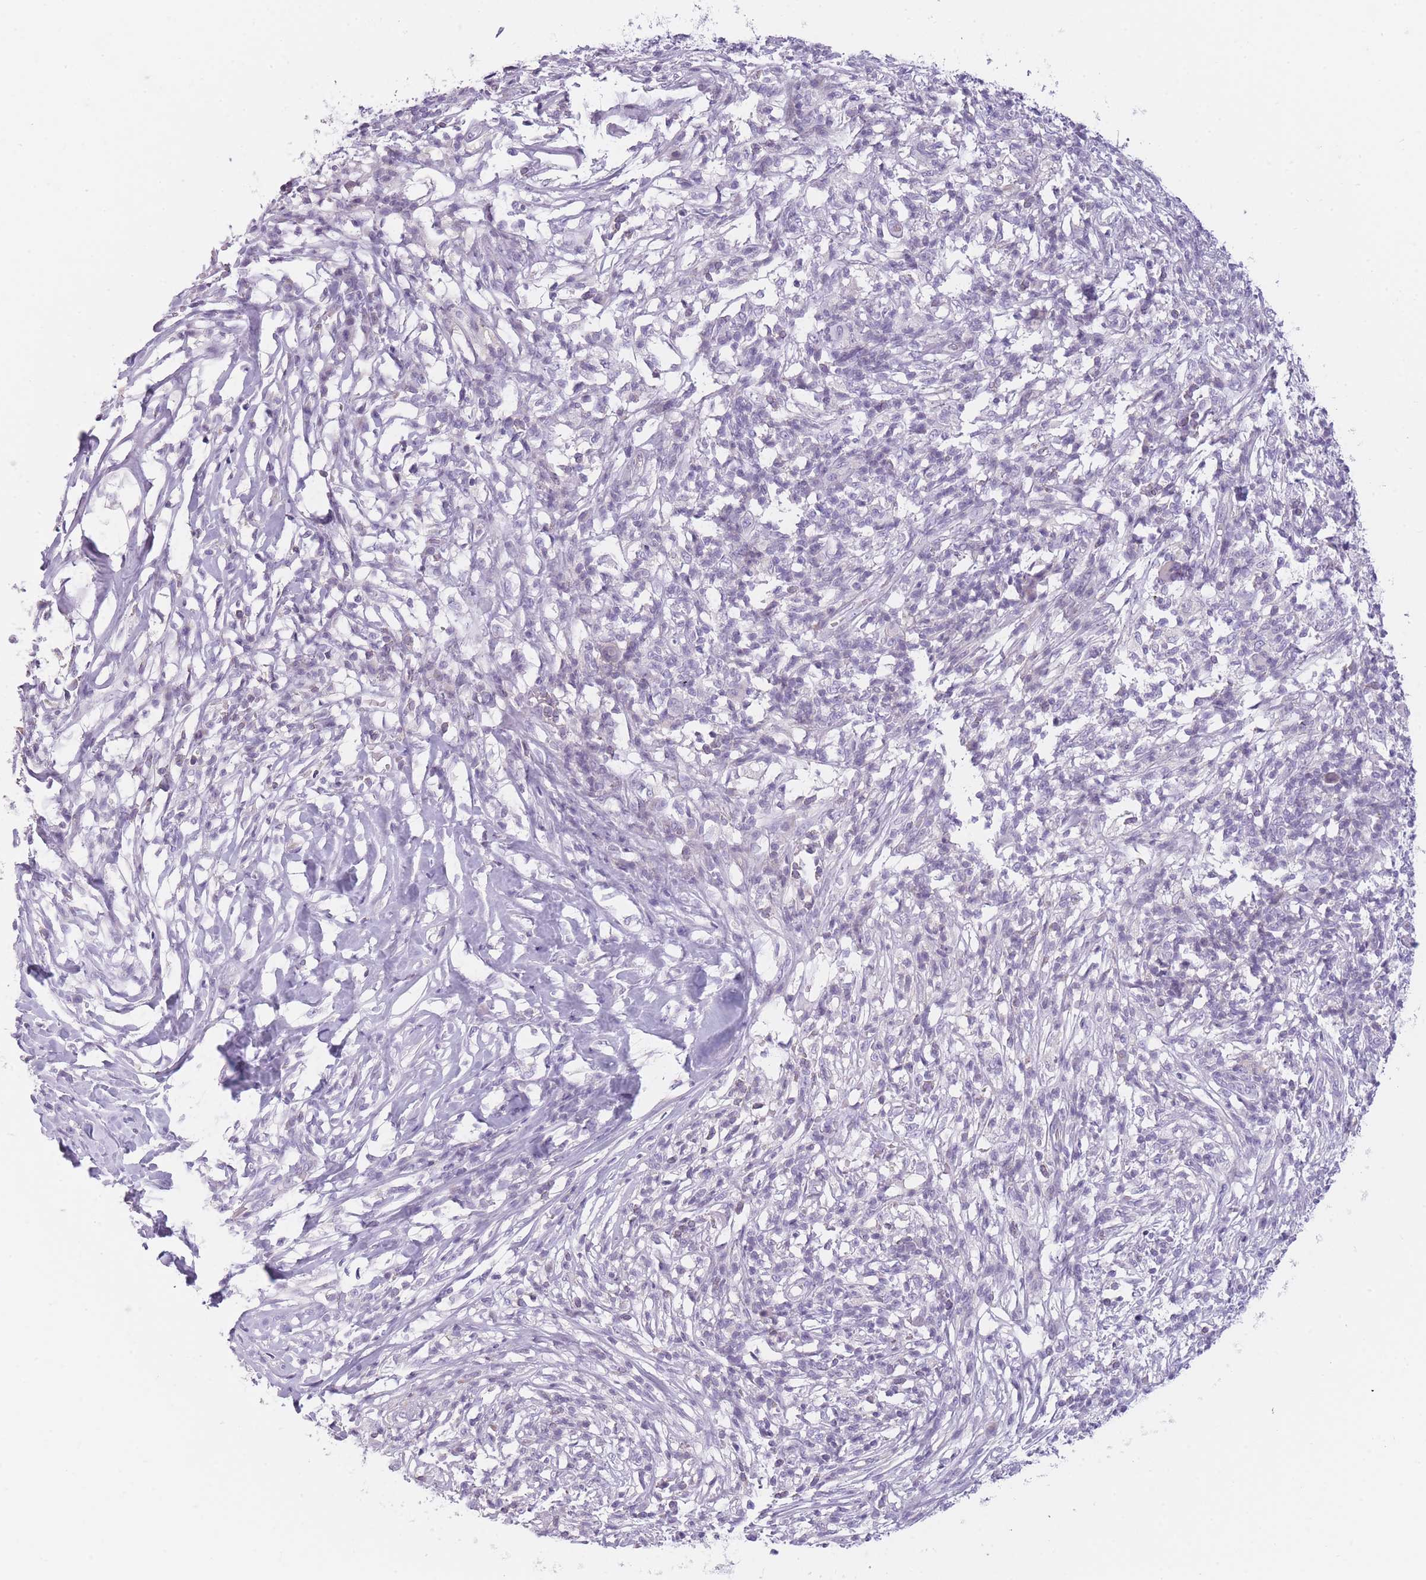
{"staining": {"intensity": "negative", "quantity": "none", "location": "none"}, "tissue": "melanoma", "cell_type": "Tumor cells", "image_type": "cancer", "snomed": [{"axis": "morphology", "description": "Malignant melanoma, NOS"}, {"axis": "topography", "description": "Skin"}], "caption": "DAB immunohistochemical staining of malignant melanoma exhibits no significant expression in tumor cells.", "gene": "GGT1", "patient": {"sex": "male", "age": 66}}